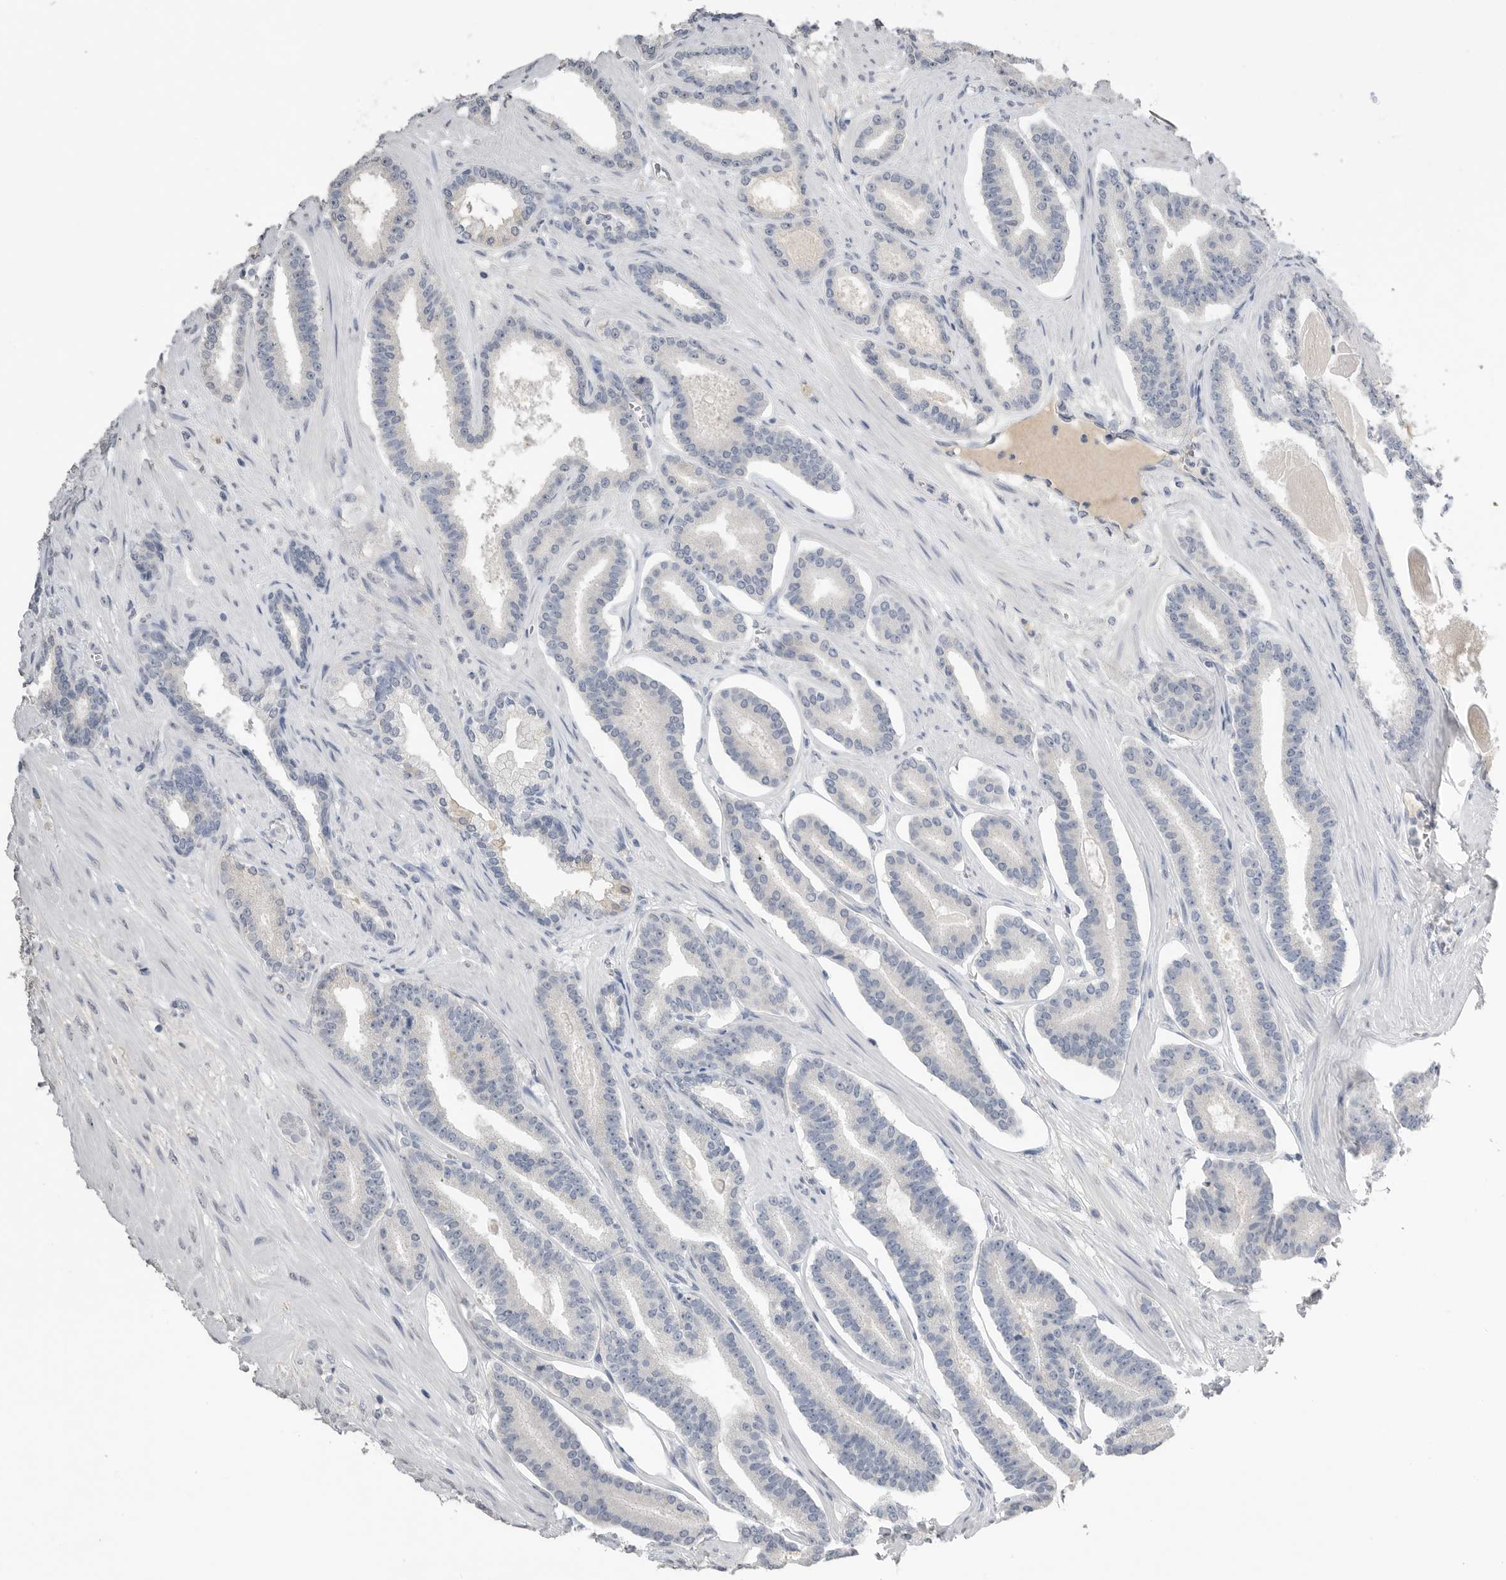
{"staining": {"intensity": "negative", "quantity": "none", "location": "none"}, "tissue": "prostate cancer", "cell_type": "Tumor cells", "image_type": "cancer", "snomed": [{"axis": "morphology", "description": "Adenocarcinoma, Low grade"}, {"axis": "topography", "description": "Prostate"}], "caption": "Immunohistochemistry of human prostate cancer (low-grade adenocarcinoma) displays no staining in tumor cells.", "gene": "FABP6", "patient": {"sex": "male", "age": 70}}